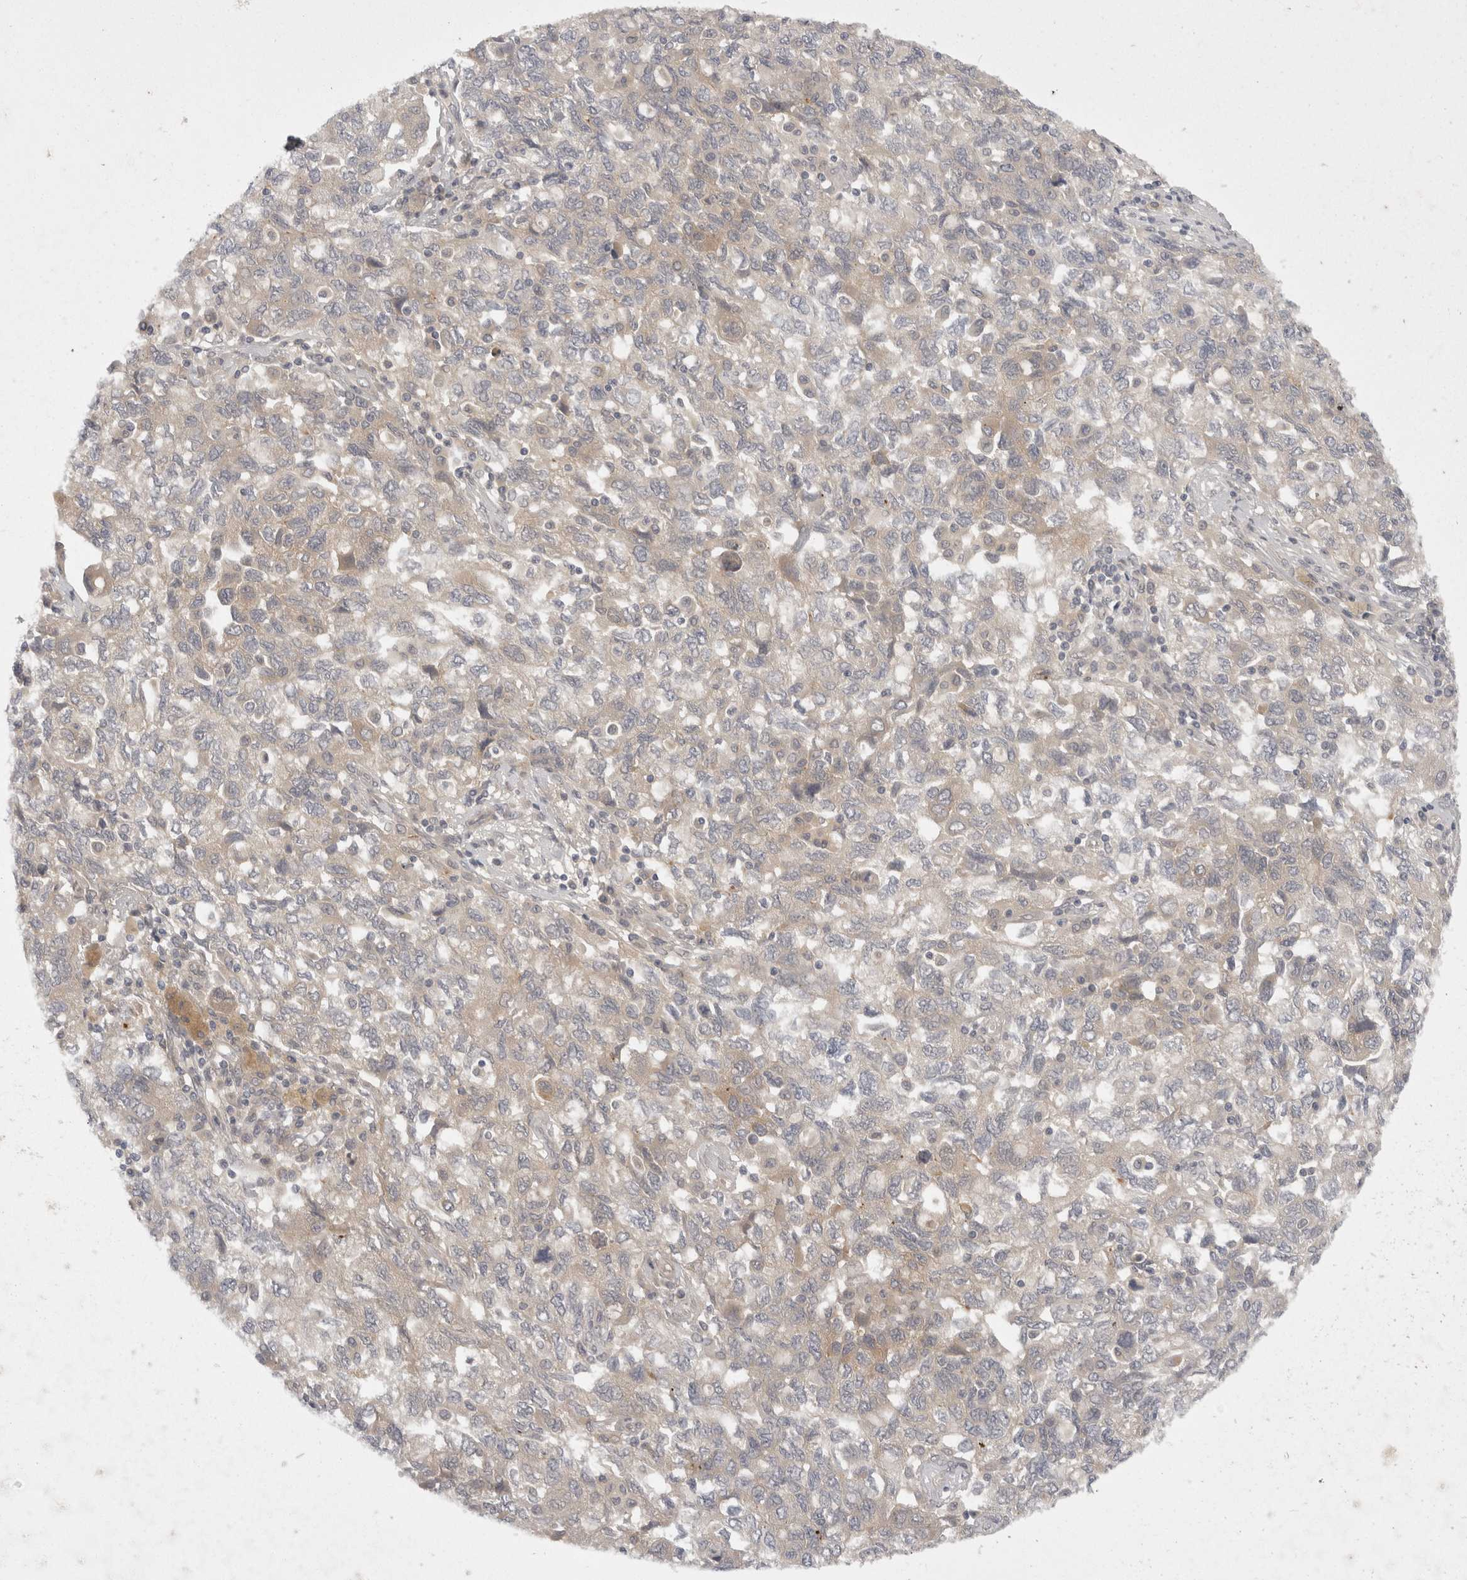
{"staining": {"intensity": "weak", "quantity": "<25%", "location": "cytoplasmic/membranous"}, "tissue": "ovarian cancer", "cell_type": "Tumor cells", "image_type": "cancer", "snomed": [{"axis": "morphology", "description": "Carcinoma, NOS"}, {"axis": "morphology", "description": "Cystadenocarcinoma, serous, NOS"}, {"axis": "topography", "description": "Ovary"}], "caption": "Tumor cells are negative for brown protein staining in ovarian cancer (carcinoma). Brightfield microscopy of immunohistochemistry stained with DAB (3,3'-diaminobenzidine) (brown) and hematoxylin (blue), captured at high magnification.", "gene": "TOM1L2", "patient": {"sex": "female", "age": 69}}